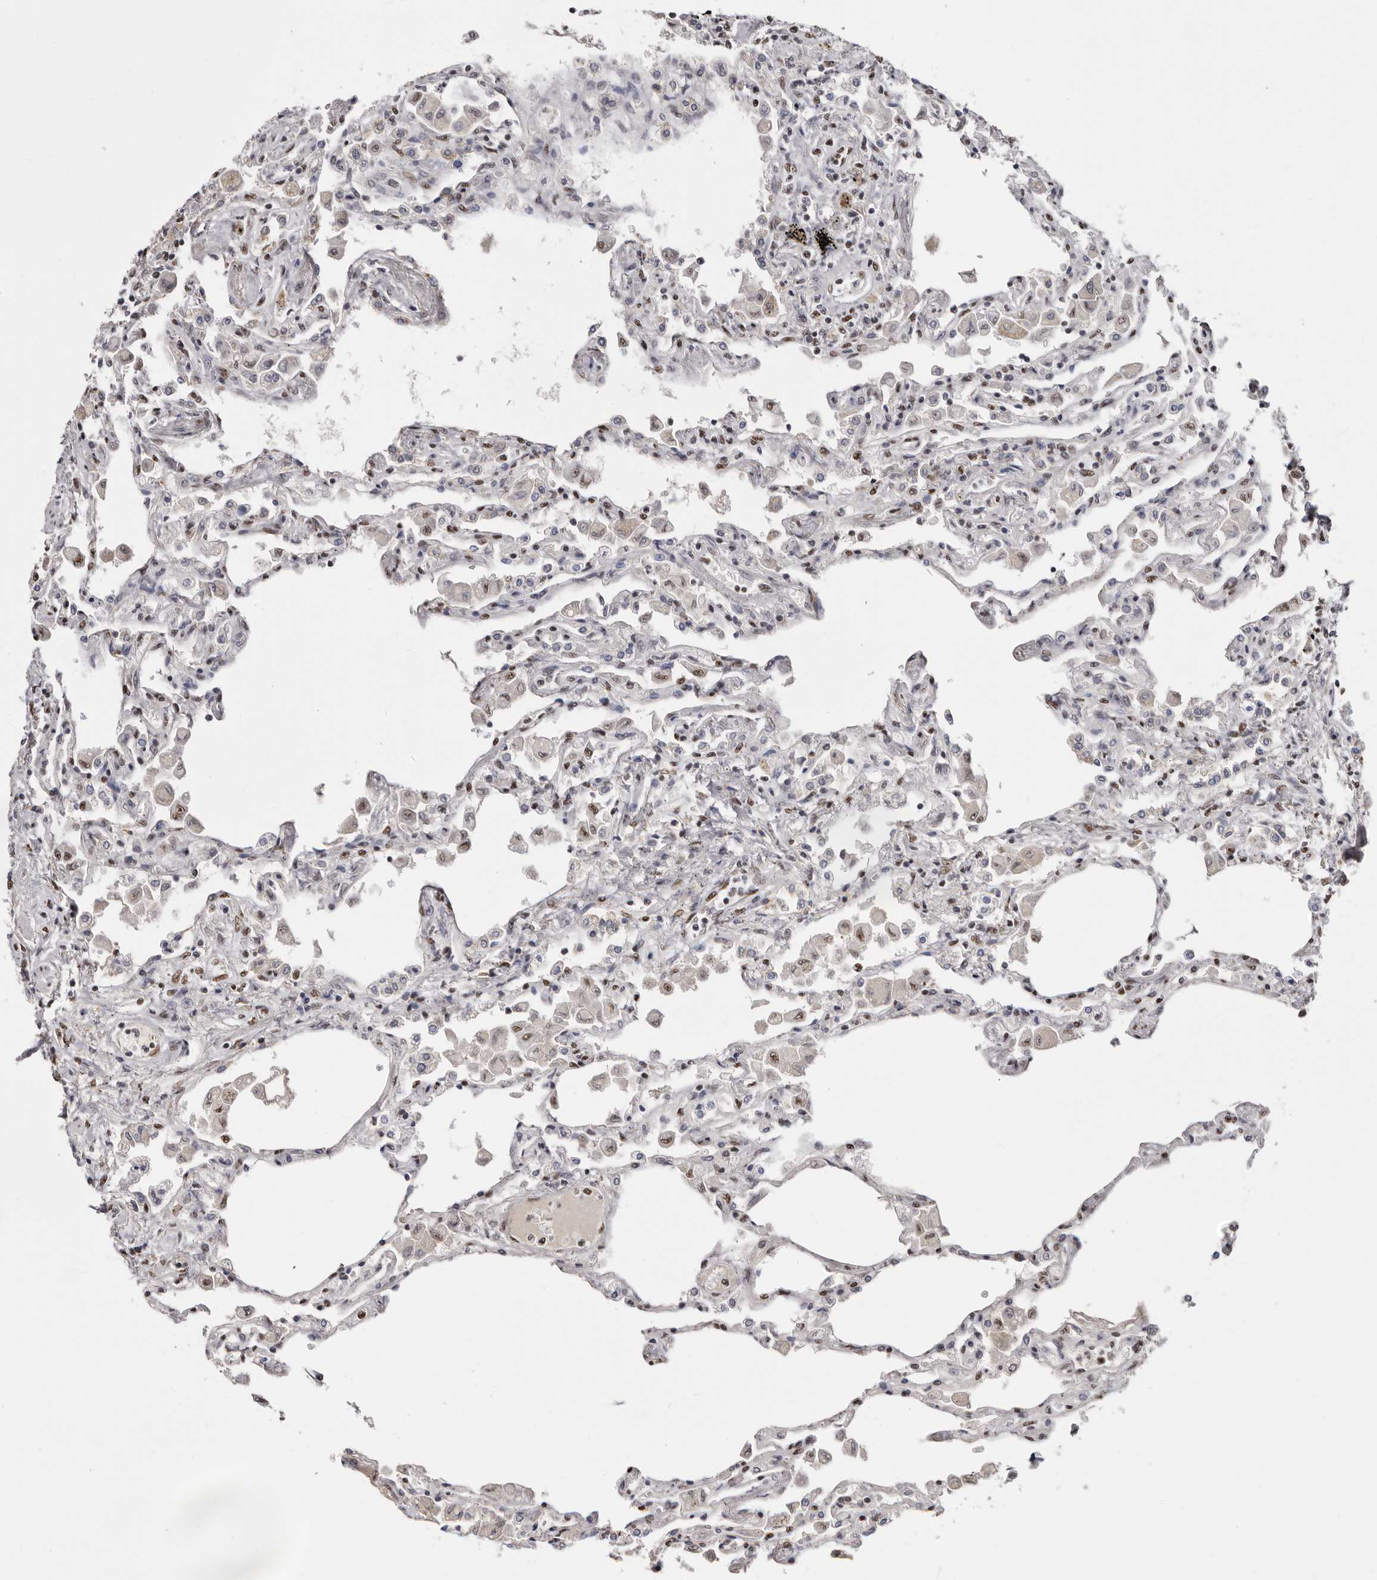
{"staining": {"intensity": "moderate", "quantity": ">75%", "location": "nuclear"}, "tissue": "lung", "cell_type": "Alveolar cells", "image_type": "normal", "snomed": [{"axis": "morphology", "description": "Normal tissue, NOS"}, {"axis": "topography", "description": "Bronchus"}, {"axis": "topography", "description": "Lung"}], "caption": "A medium amount of moderate nuclear staining is appreciated in approximately >75% of alveolar cells in normal lung. The protein of interest is shown in brown color, while the nuclei are stained blue.", "gene": "SCAF4", "patient": {"sex": "female", "age": 49}}